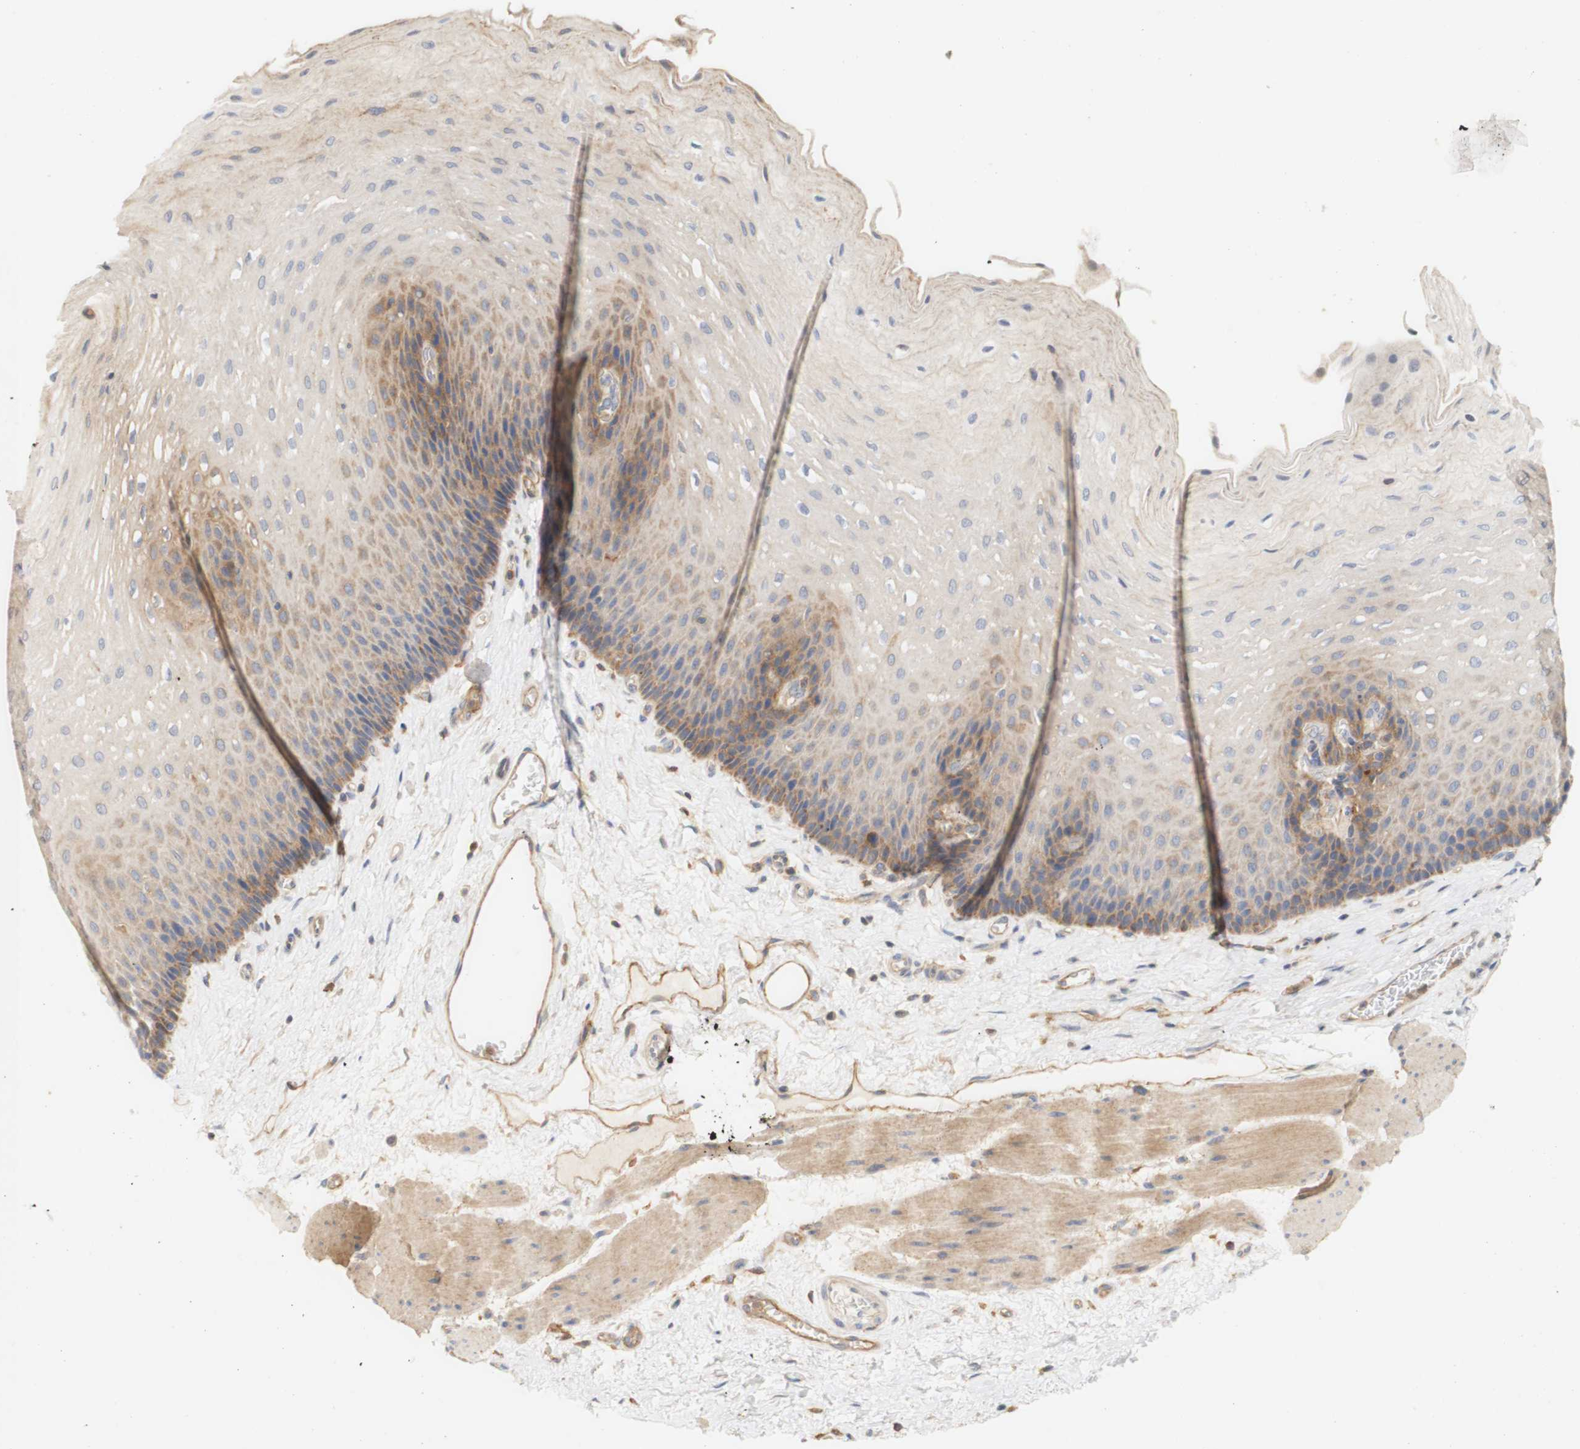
{"staining": {"intensity": "moderate", "quantity": "25%-75%", "location": "cytoplasmic/membranous"}, "tissue": "esophagus", "cell_type": "Squamous epithelial cells", "image_type": "normal", "snomed": [{"axis": "morphology", "description": "Normal tissue, NOS"}, {"axis": "topography", "description": "Esophagus"}], "caption": "Squamous epithelial cells exhibit medium levels of moderate cytoplasmic/membranous expression in approximately 25%-75% of cells in benign human esophagus.", "gene": "PCDH7", "patient": {"sex": "female", "age": 72}}